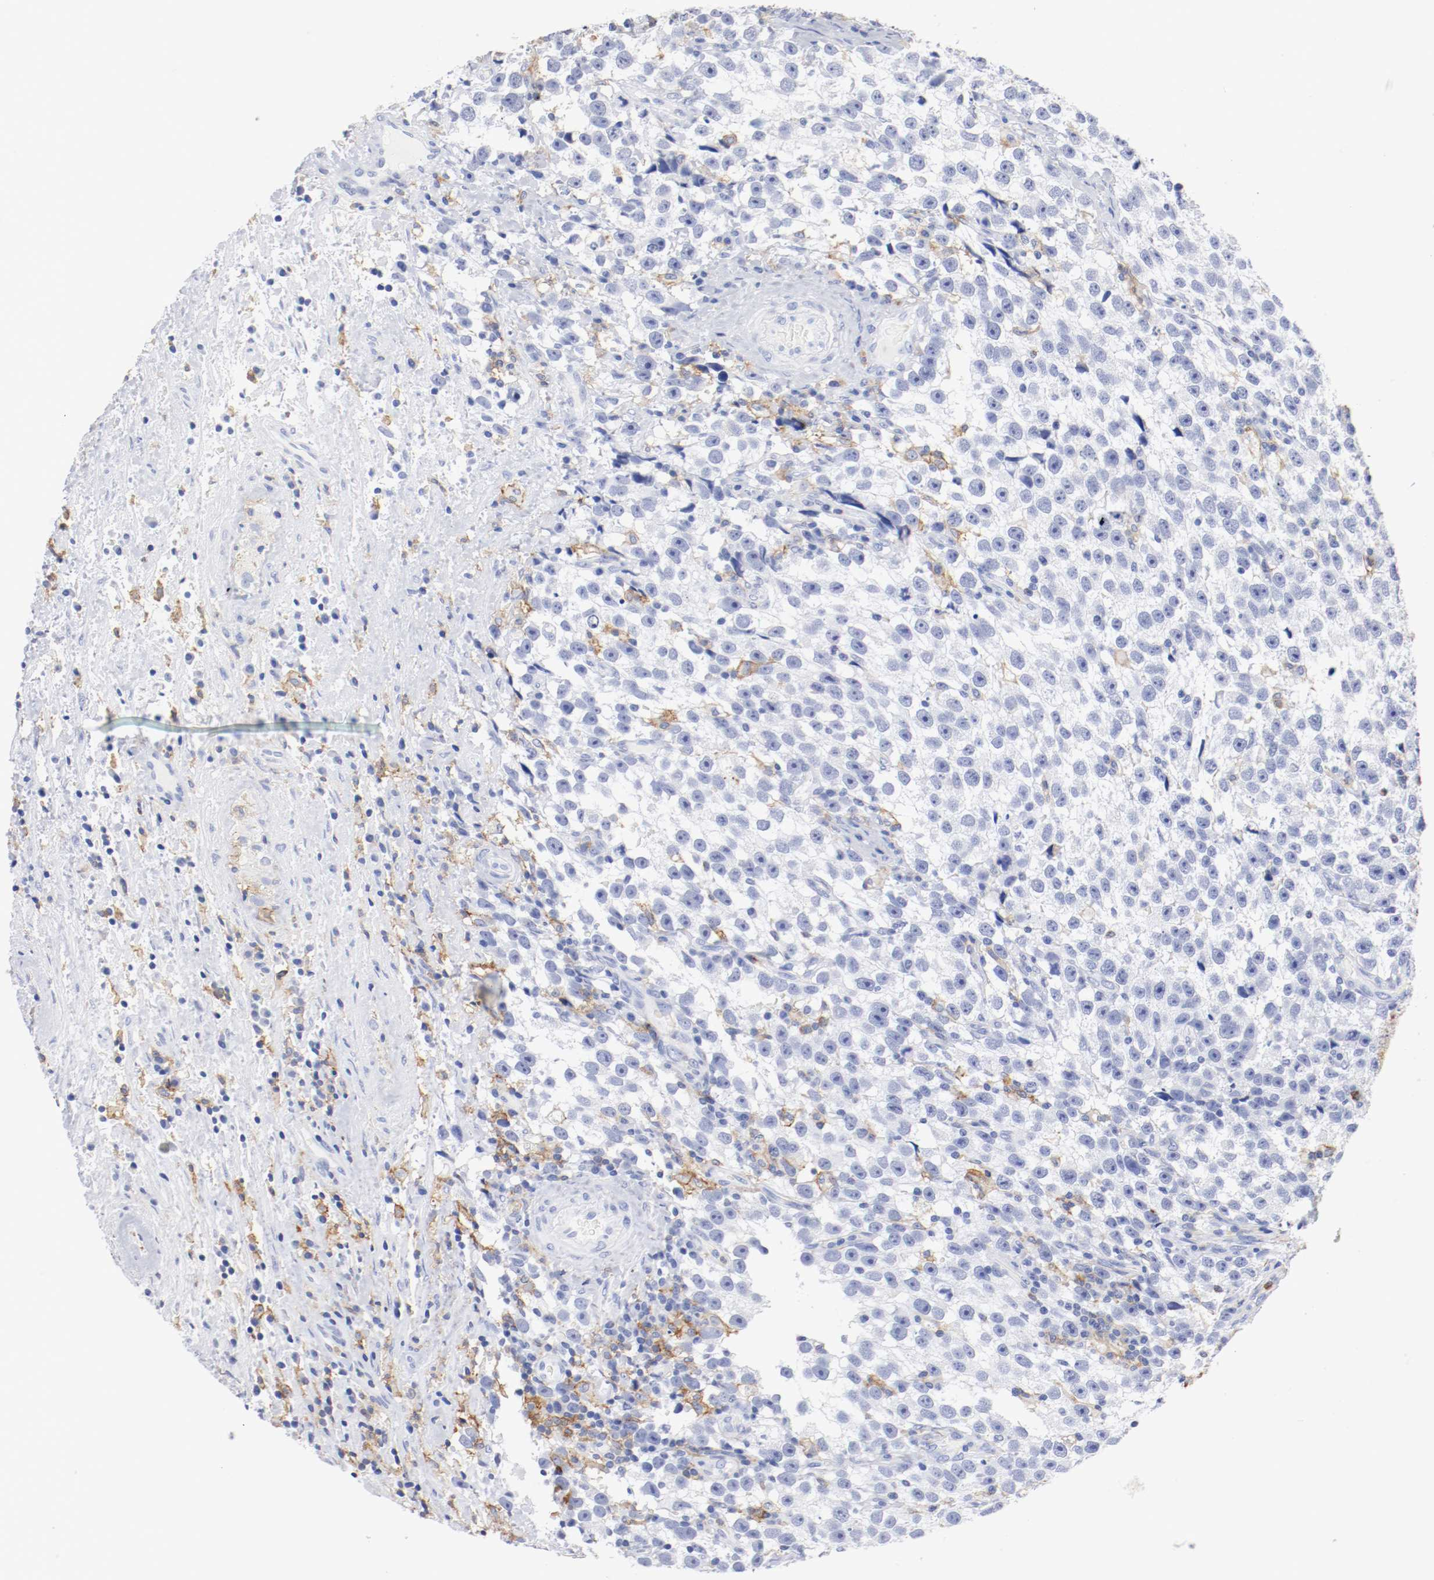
{"staining": {"intensity": "negative", "quantity": "none", "location": "none"}, "tissue": "testis cancer", "cell_type": "Tumor cells", "image_type": "cancer", "snomed": [{"axis": "morphology", "description": "Seminoma, NOS"}, {"axis": "topography", "description": "Testis"}], "caption": "Tumor cells are negative for protein expression in human testis seminoma.", "gene": "ITGAX", "patient": {"sex": "male", "age": 33}}